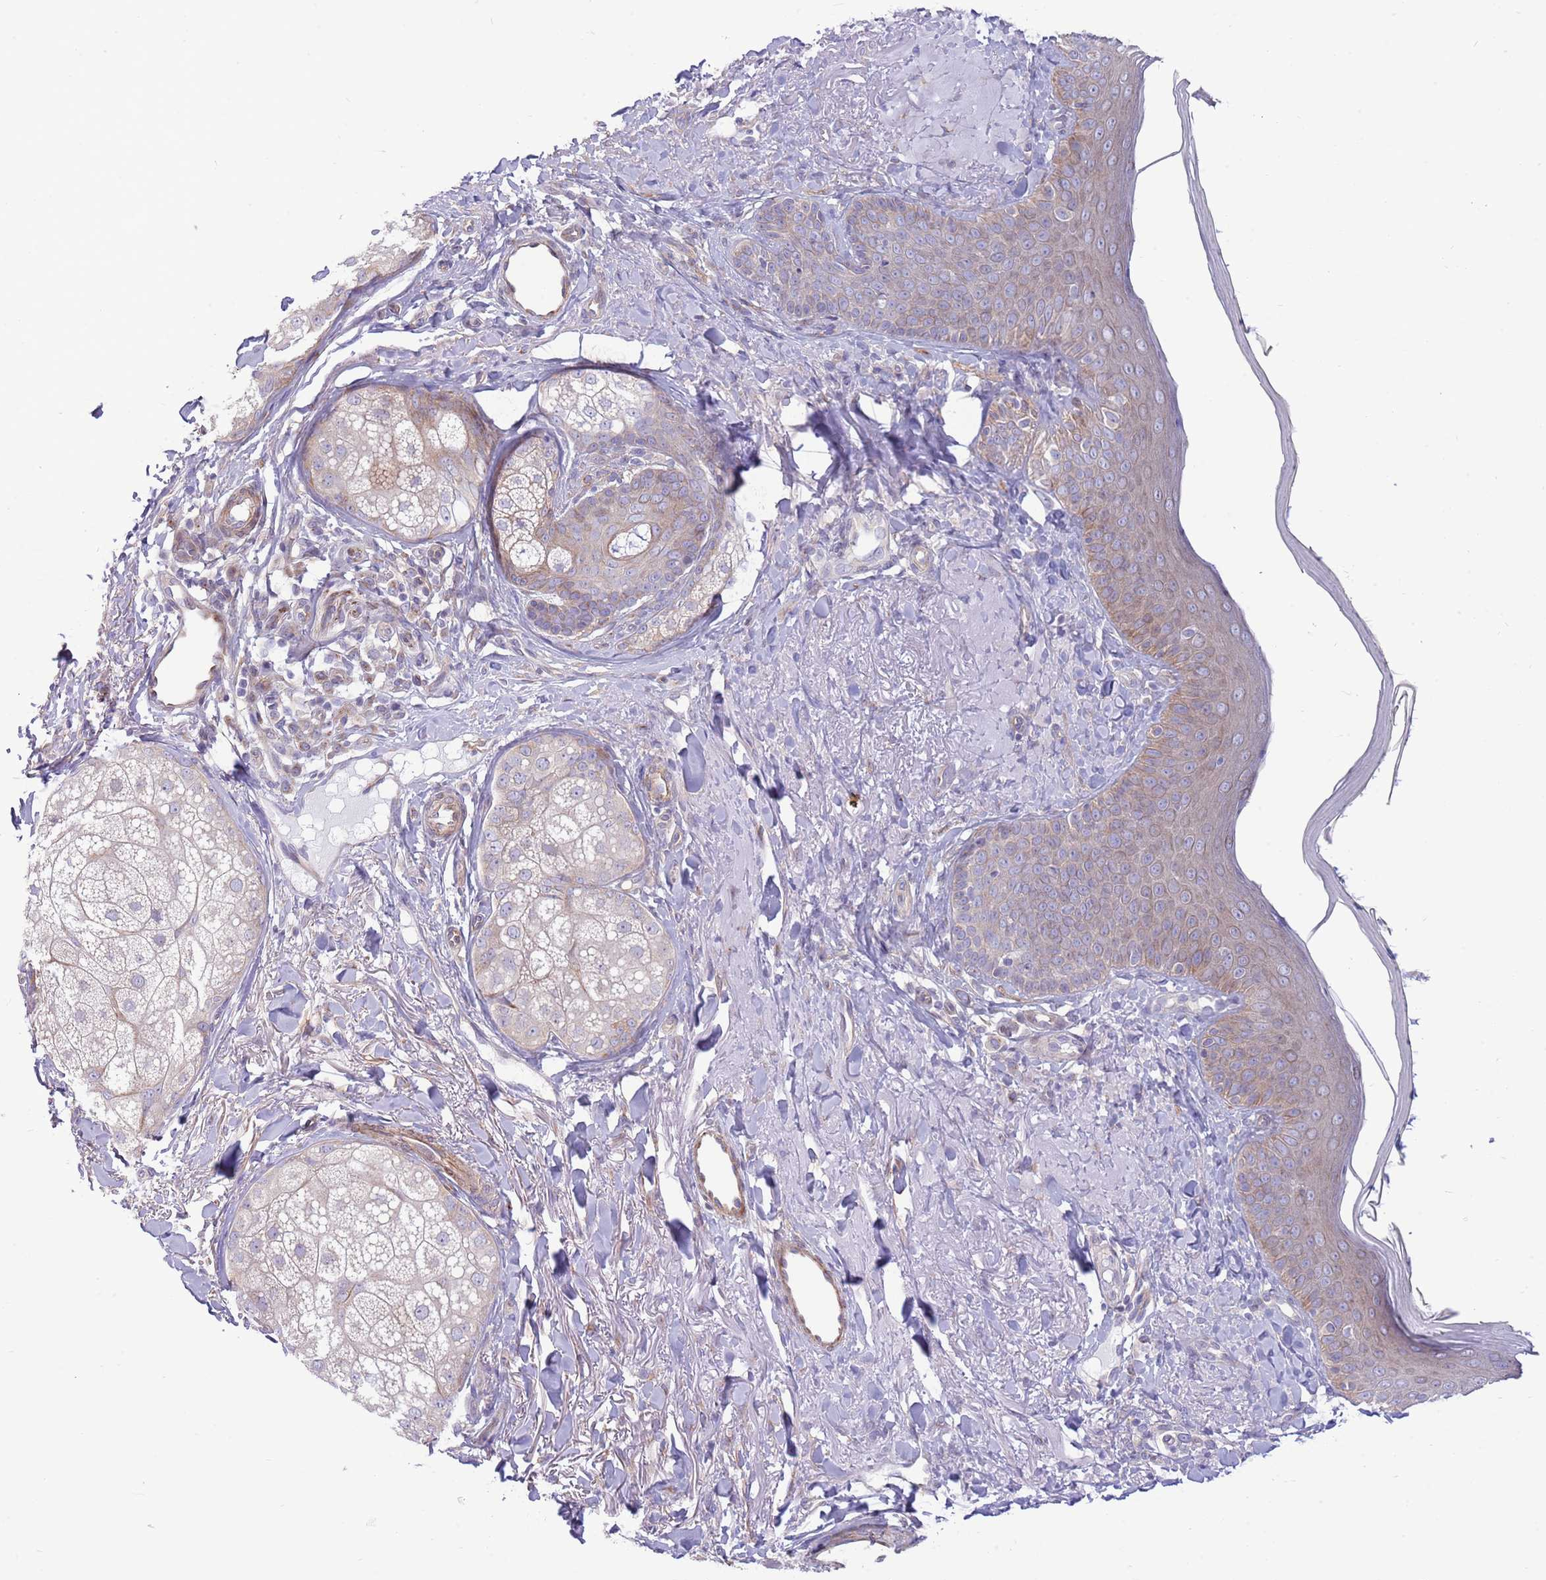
{"staining": {"intensity": "negative", "quantity": "none", "location": "none"}, "tissue": "skin", "cell_type": "Fibroblasts", "image_type": "normal", "snomed": [{"axis": "morphology", "description": "Normal tissue, NOS"}, {"axis": "topography", "description": "Skin"}], "caption": "Immunohistochemistry histopathology image of benign skin: human skin stained with DAB demonstrates no significant protein expression in fibroblasts. (DAB immunohistochemistry with hematoxylin counter stain).", "gene": "ZC4H2", "patient": {"sex": "male", "age": 57}}